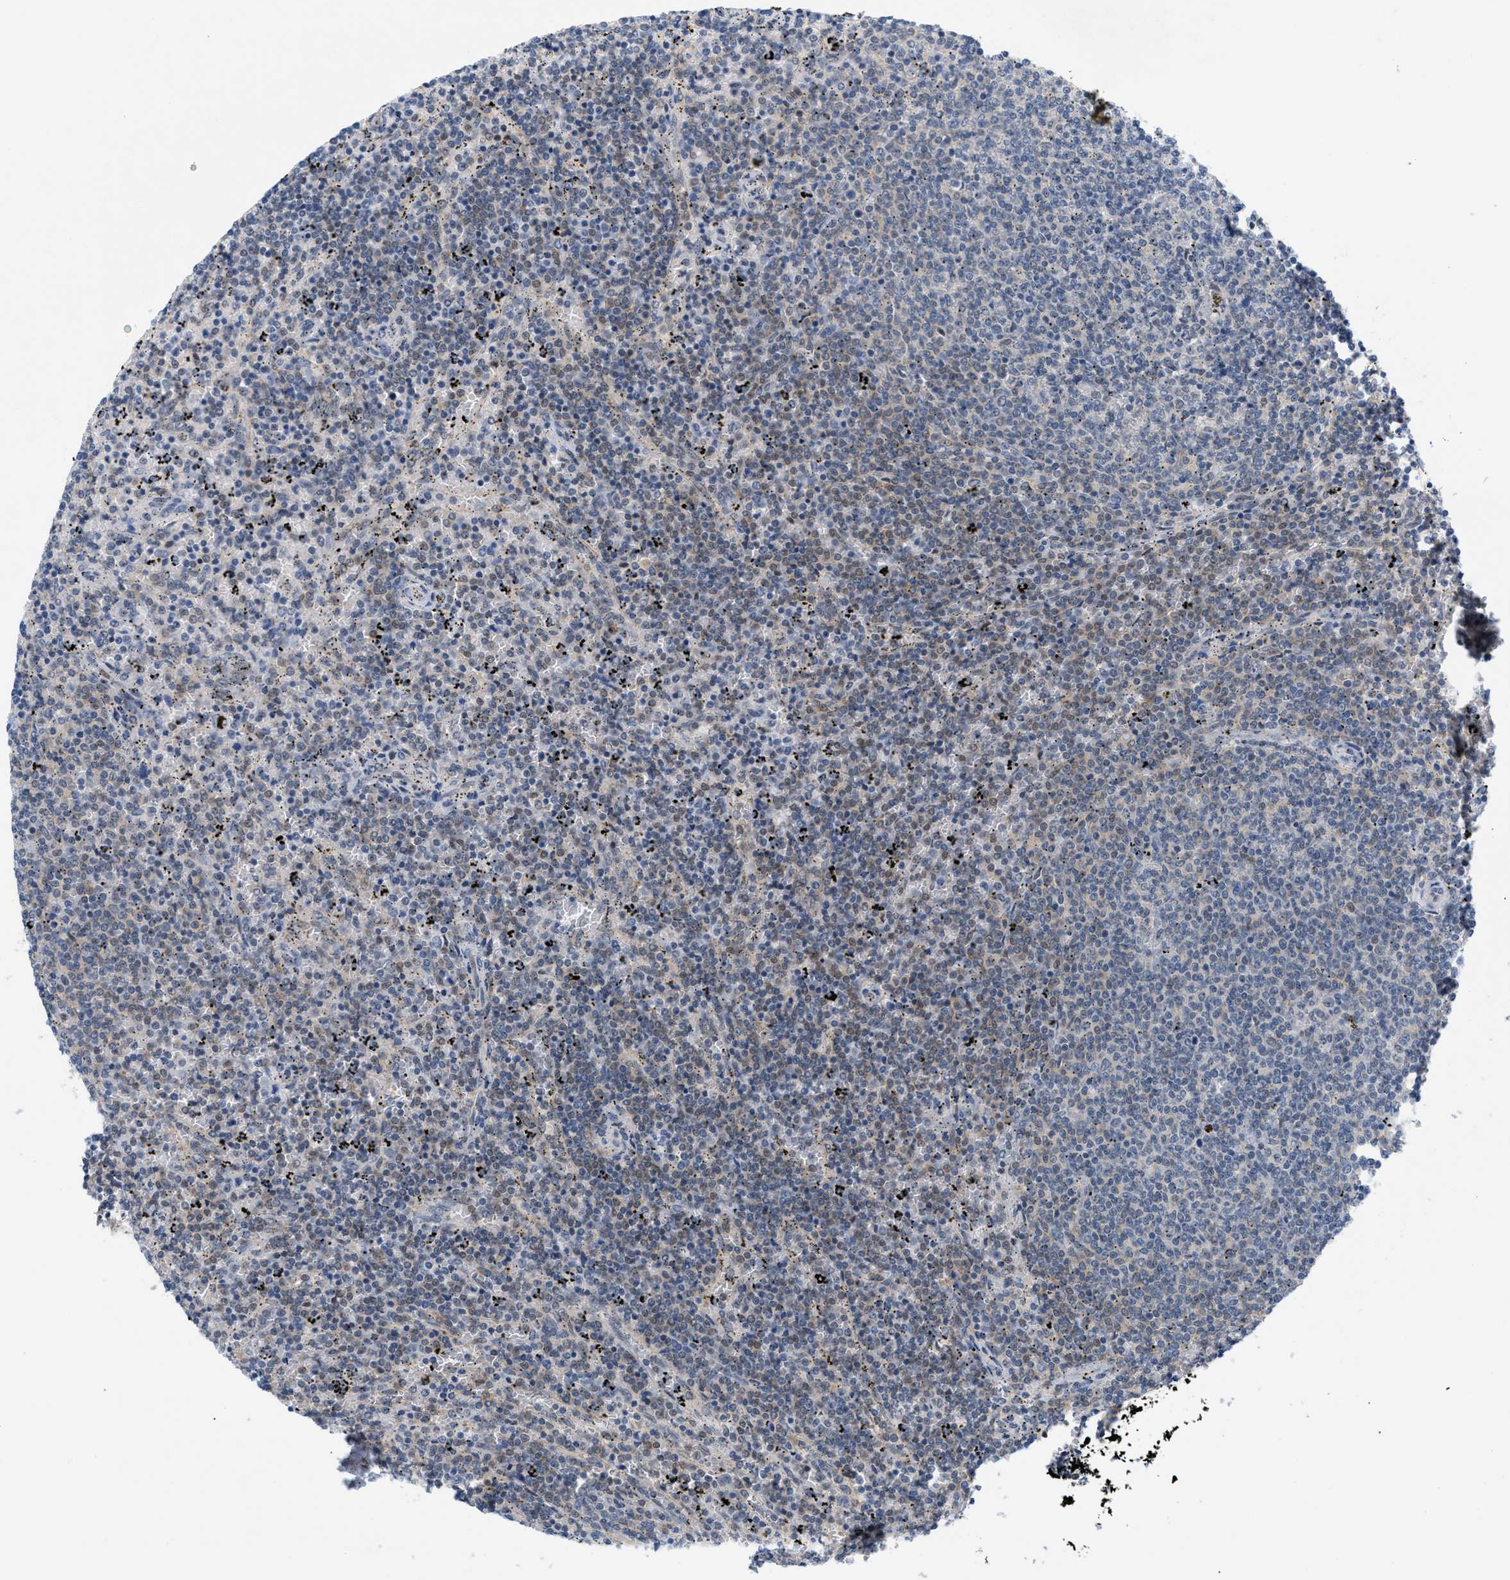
{"staining": {"intensity": "weak", "quantity": "25%-75%", "location": "cytoplasmic/membranous"}, "tissue": "lymphoma", "cell_type": "Tumor cells", "image_type": "cancer", "snomed": [{"axis": "morphology", "description": "Malignant lymphoma, non-Hodgkin's type, Low grade"}, {"axis": "topography", "description": "Spleen"}], "caption": "This is a photomicrograph of immunohistochemistry (IHC) staining of lymphoma, which shows weak staining in the cytoplasmic/membranous of tumor cells.", "gene": "WIPI2", "patient": {"sex": "female", "age": 50}}